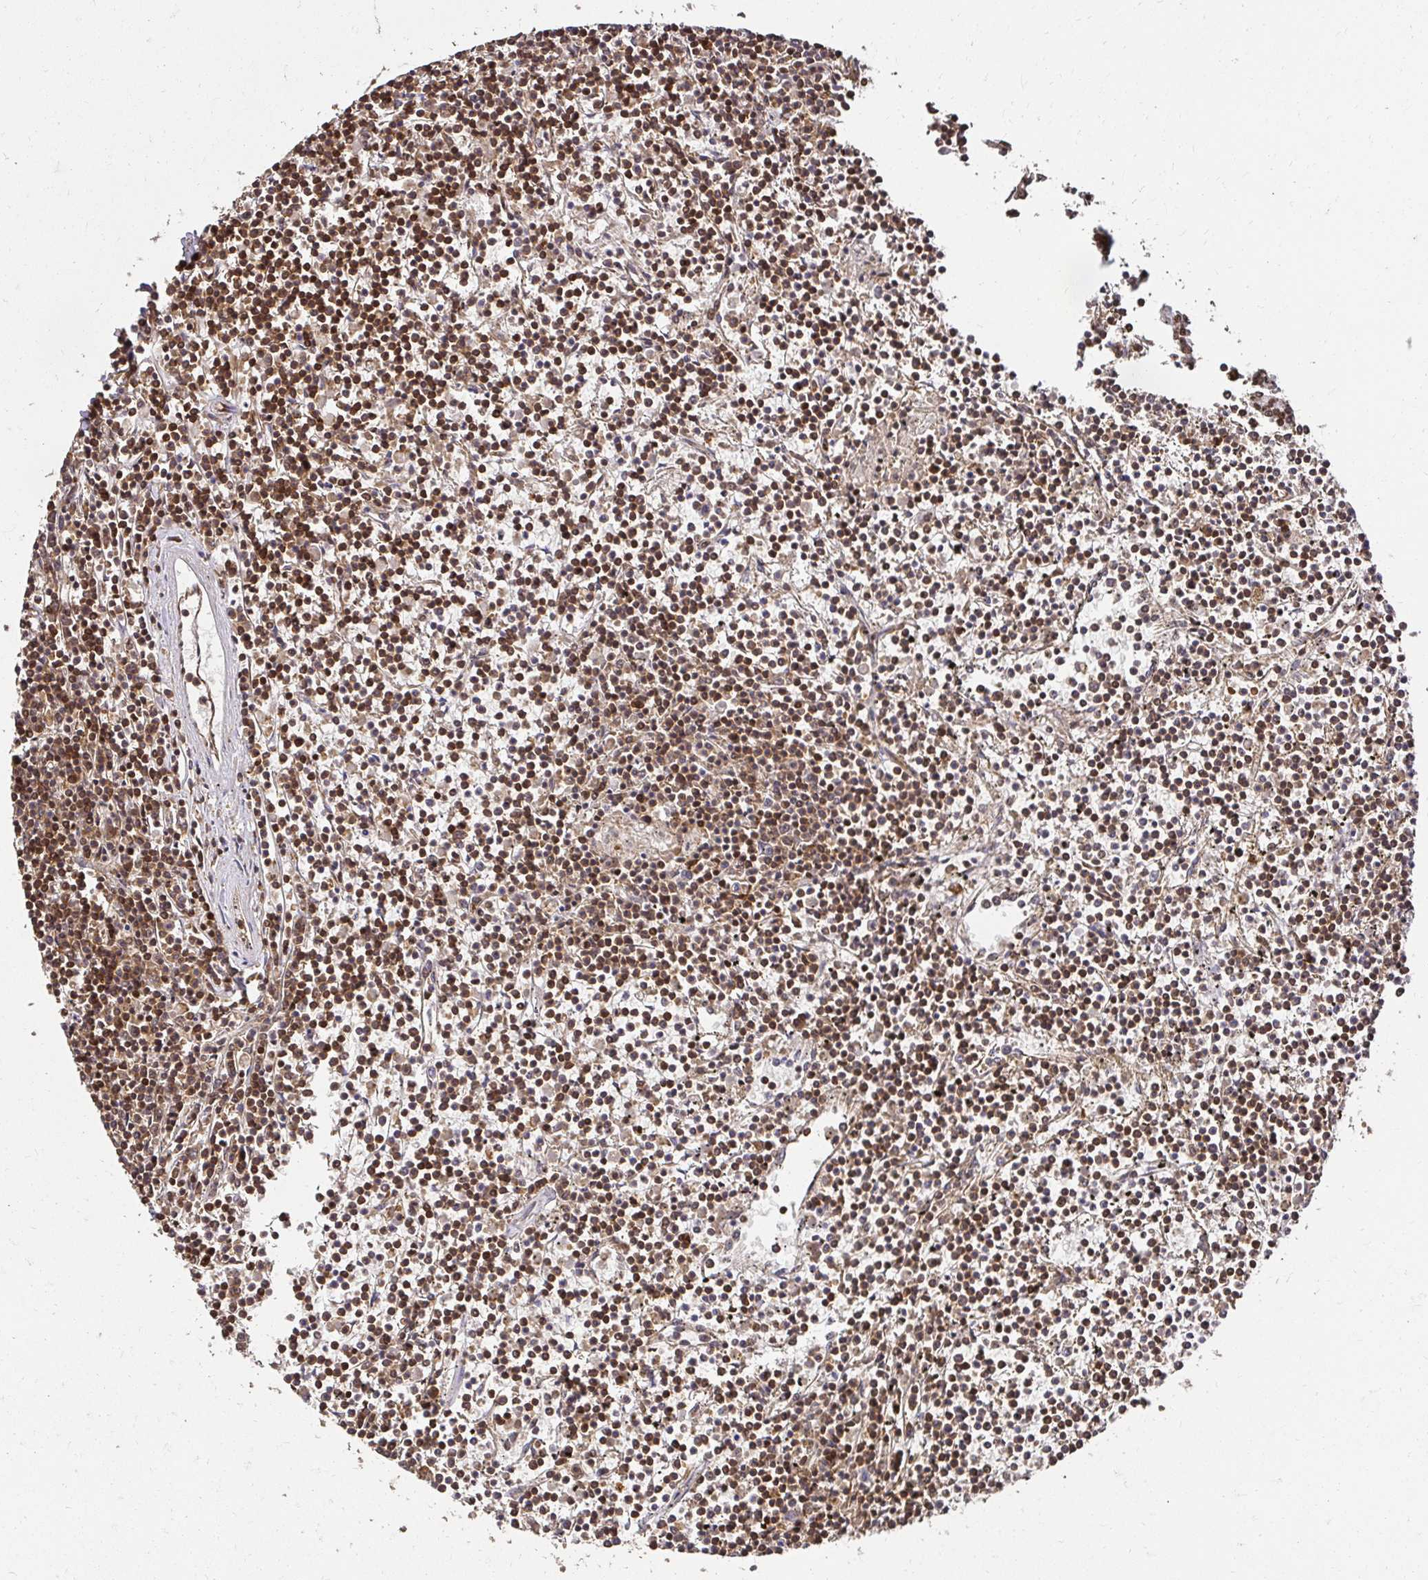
{"staining": {"intensity": "moderate", "quantity": ">75%", "location": "nuclear"}, "tissue": "lymphoma", "cell_type": "Tumor cells", "image_type": "cancer", "snomed": [{"axis": "morphology", "description": "Malignant lymphoma, non-Hodgkin's type, Low grade"}, {"axis": "topography", "description": "Spleen"}], "caption": "A micrograph showing moderate nuclear expression in about >75% of tumor cells in lymphoma, as visualized by brown immunohistochemical staining.", "gene": "GLYR1", "patient": {"sex": "female", "age": 19}}